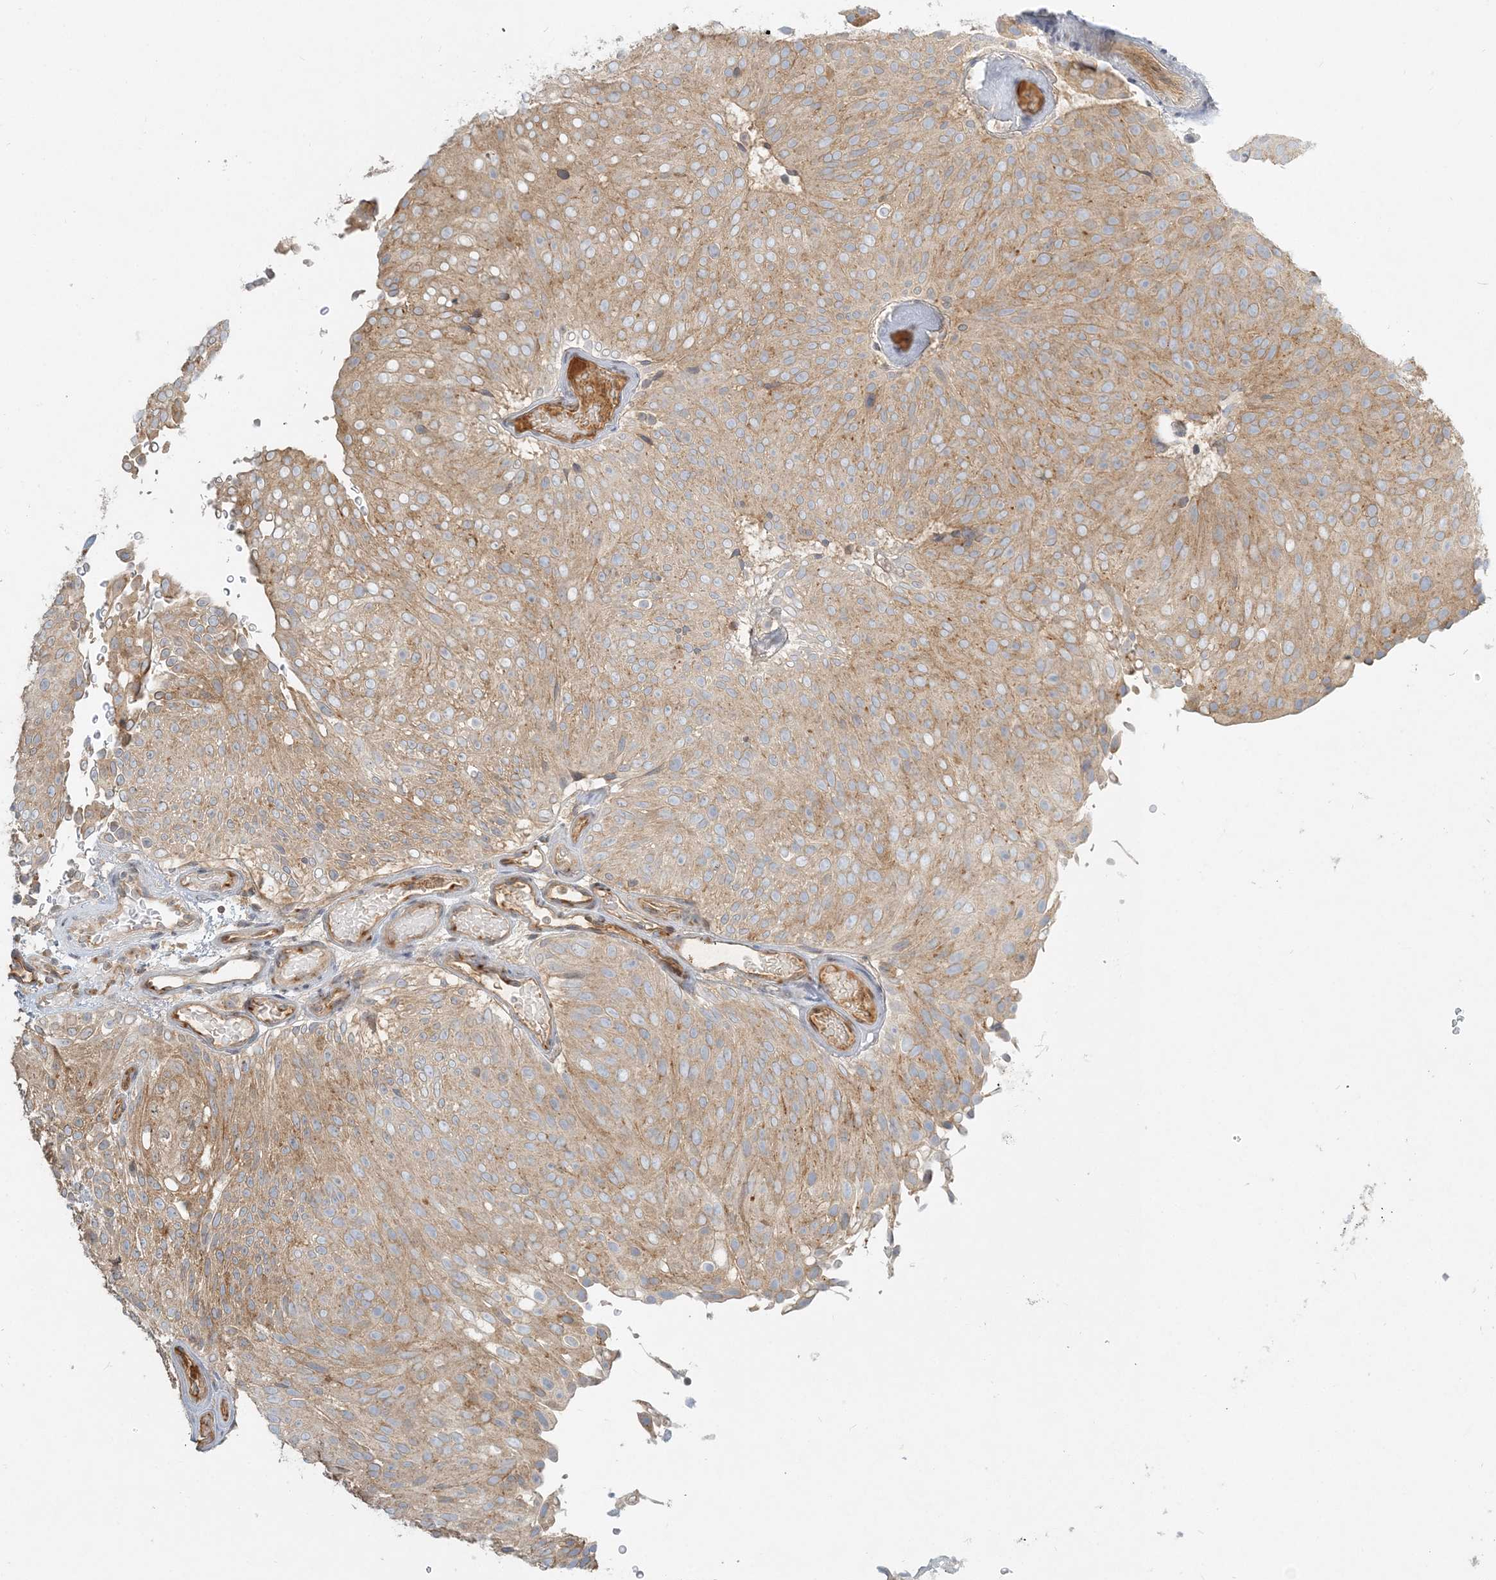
{"staining": {"intensity": "moderate", "quantity": ">75%", "location": "cytoplasmic/membranous"}, "tissue": "urothelial cancer", "cell_type": "Tumor cells", "image_type": "cancer", "snomed": [{"axis": "morphology", "description": "Urothelial carcinoma, Low grade"}, {"axis": "topography", "description": "Urinary bladder"}], "caption": "An image of low-grade urothelial carcinoma stained for a protein shows moderate cytoplasmic/membranous brown staining in tumor cells. The staining is performed using DAB brown chromogen to label protein expression. The nuclei are counter-stained blue using hematoxylin.", "gene": "AP1AR", "patient": {"sex": "male", "age": 78}}